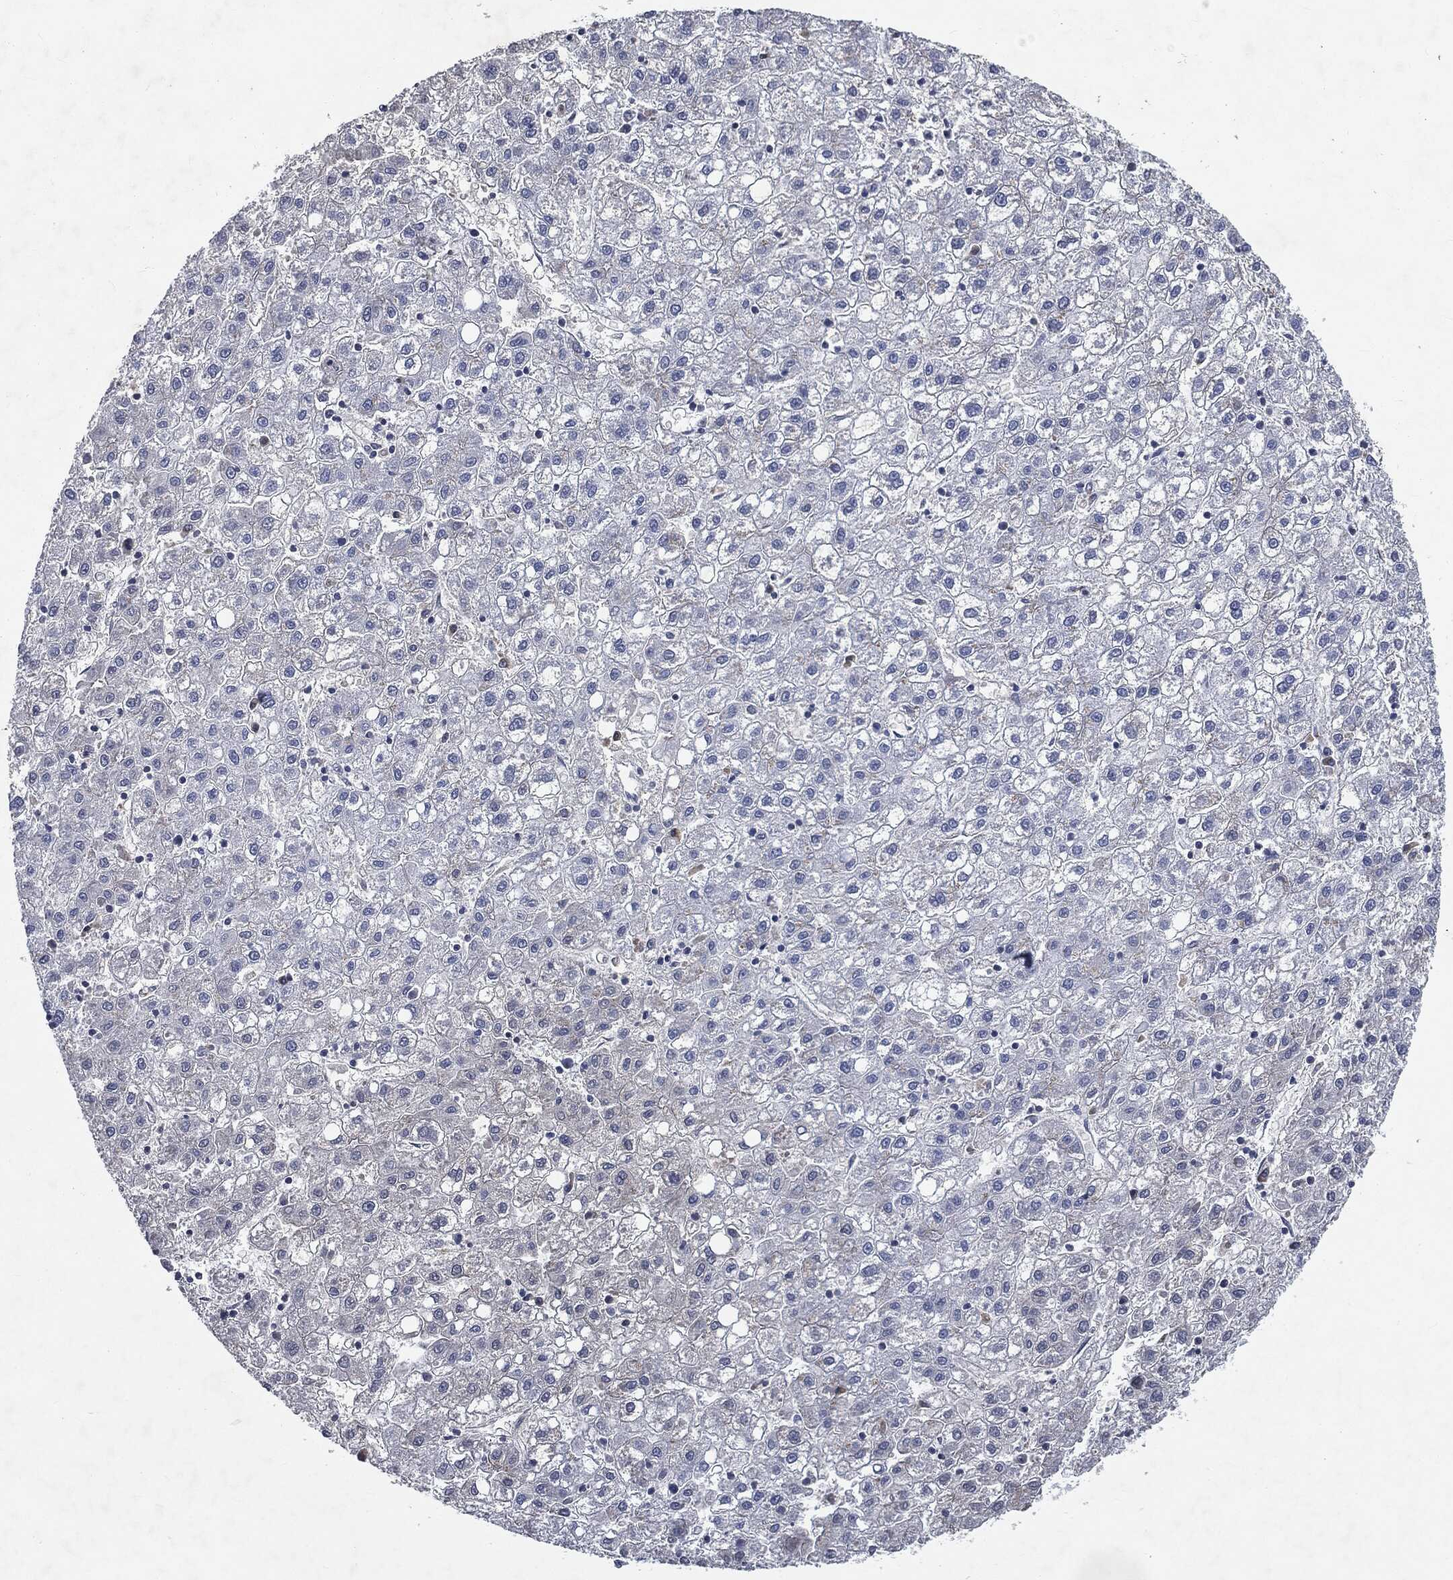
{"staining": {"intensity": "negative", "quantity": "none", "location": "none"}, "tissue": "liver cancer", "cell_type": "Tumor cells", "image_type": "cancer", "snomed": [{"axis": "morphology", "description": "Carcinoma, Hepatocellular, NOS"}, {"axis": "topography", "description": "Liver"}], "caption": "Tumor cells are negative for brown protein staining in hepatocellular carcinoma (liver). Brightfield microscopy of immunohistochemistry stained with DAB (3,3'-diaminobenzidine) (brown) and hematoxylin (blue), captured at high magnification.", "gene": "CASD1", "patient": {"sex": "male", "age": 72}}